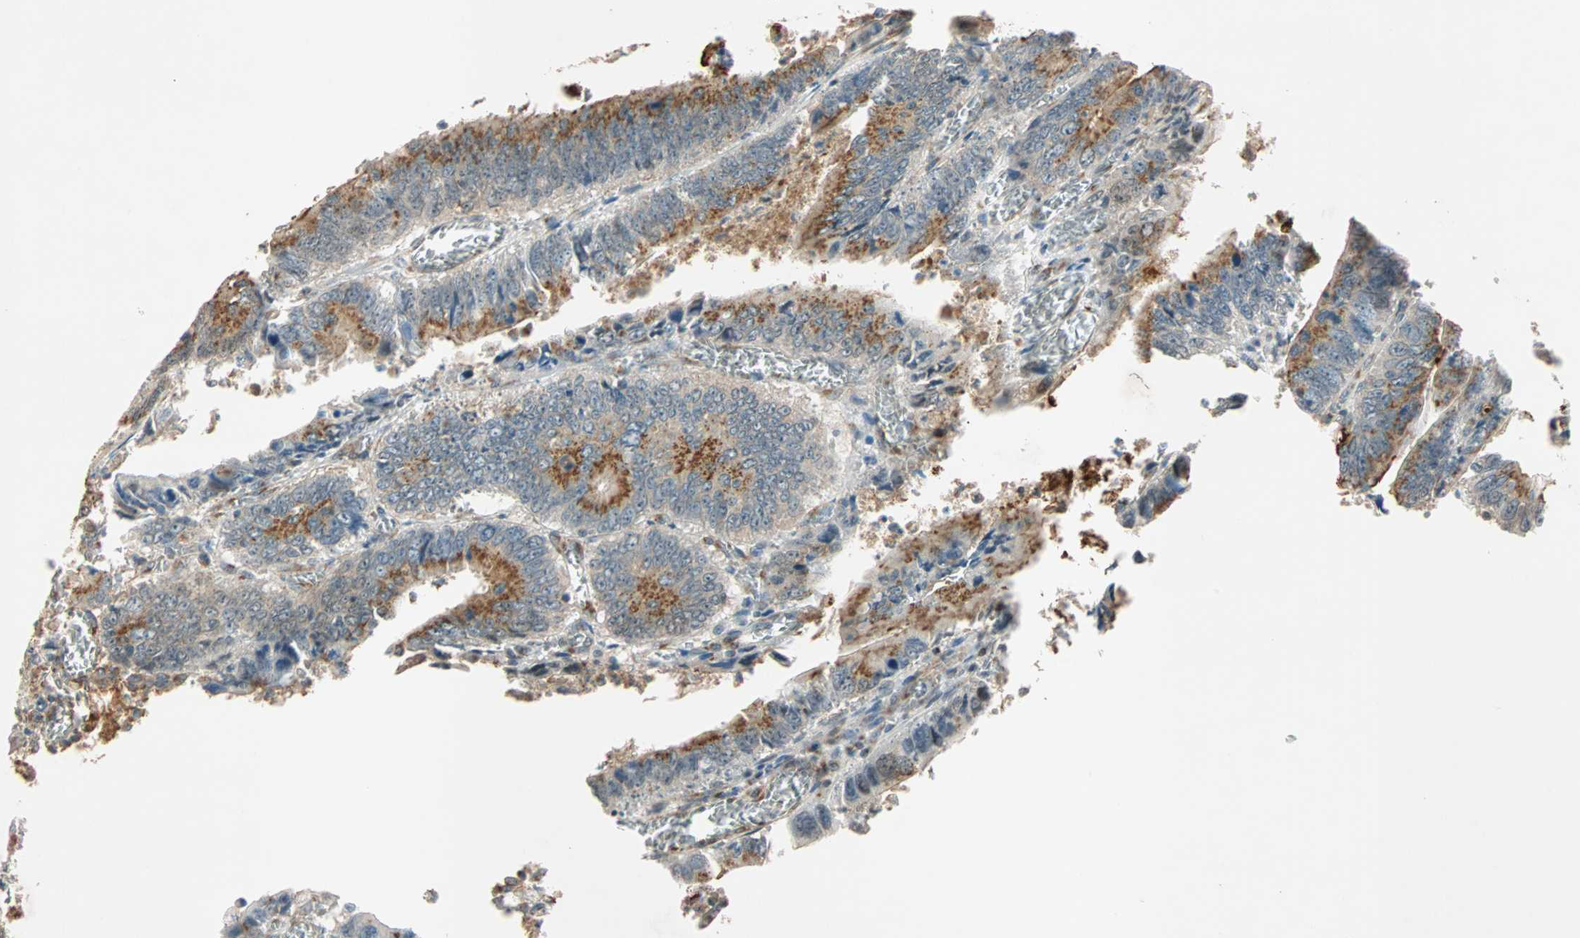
{"staining": {"intensity": "weak", "quantity": "25%-75%", "location": "cytoplasmic/membranous"}, "tissue": "colorectal cancer", "cell_type": "Tumor cells", "image_type": "cancer", "snomed": [{"axis": "morphology", "description": "Adenocarcinoma, NOS"}, {"axis": "topography", "description": "Colon"}], "caption": "Adenocarcinoma (colorectal) tissue exhibits weak cytoplasmic/membranous positivity in about 25%-75% of tumor cells, visualized by immunohistochemistry.", "gene": "PRDM2", "patient": {"sex": "male", "age": 72}}